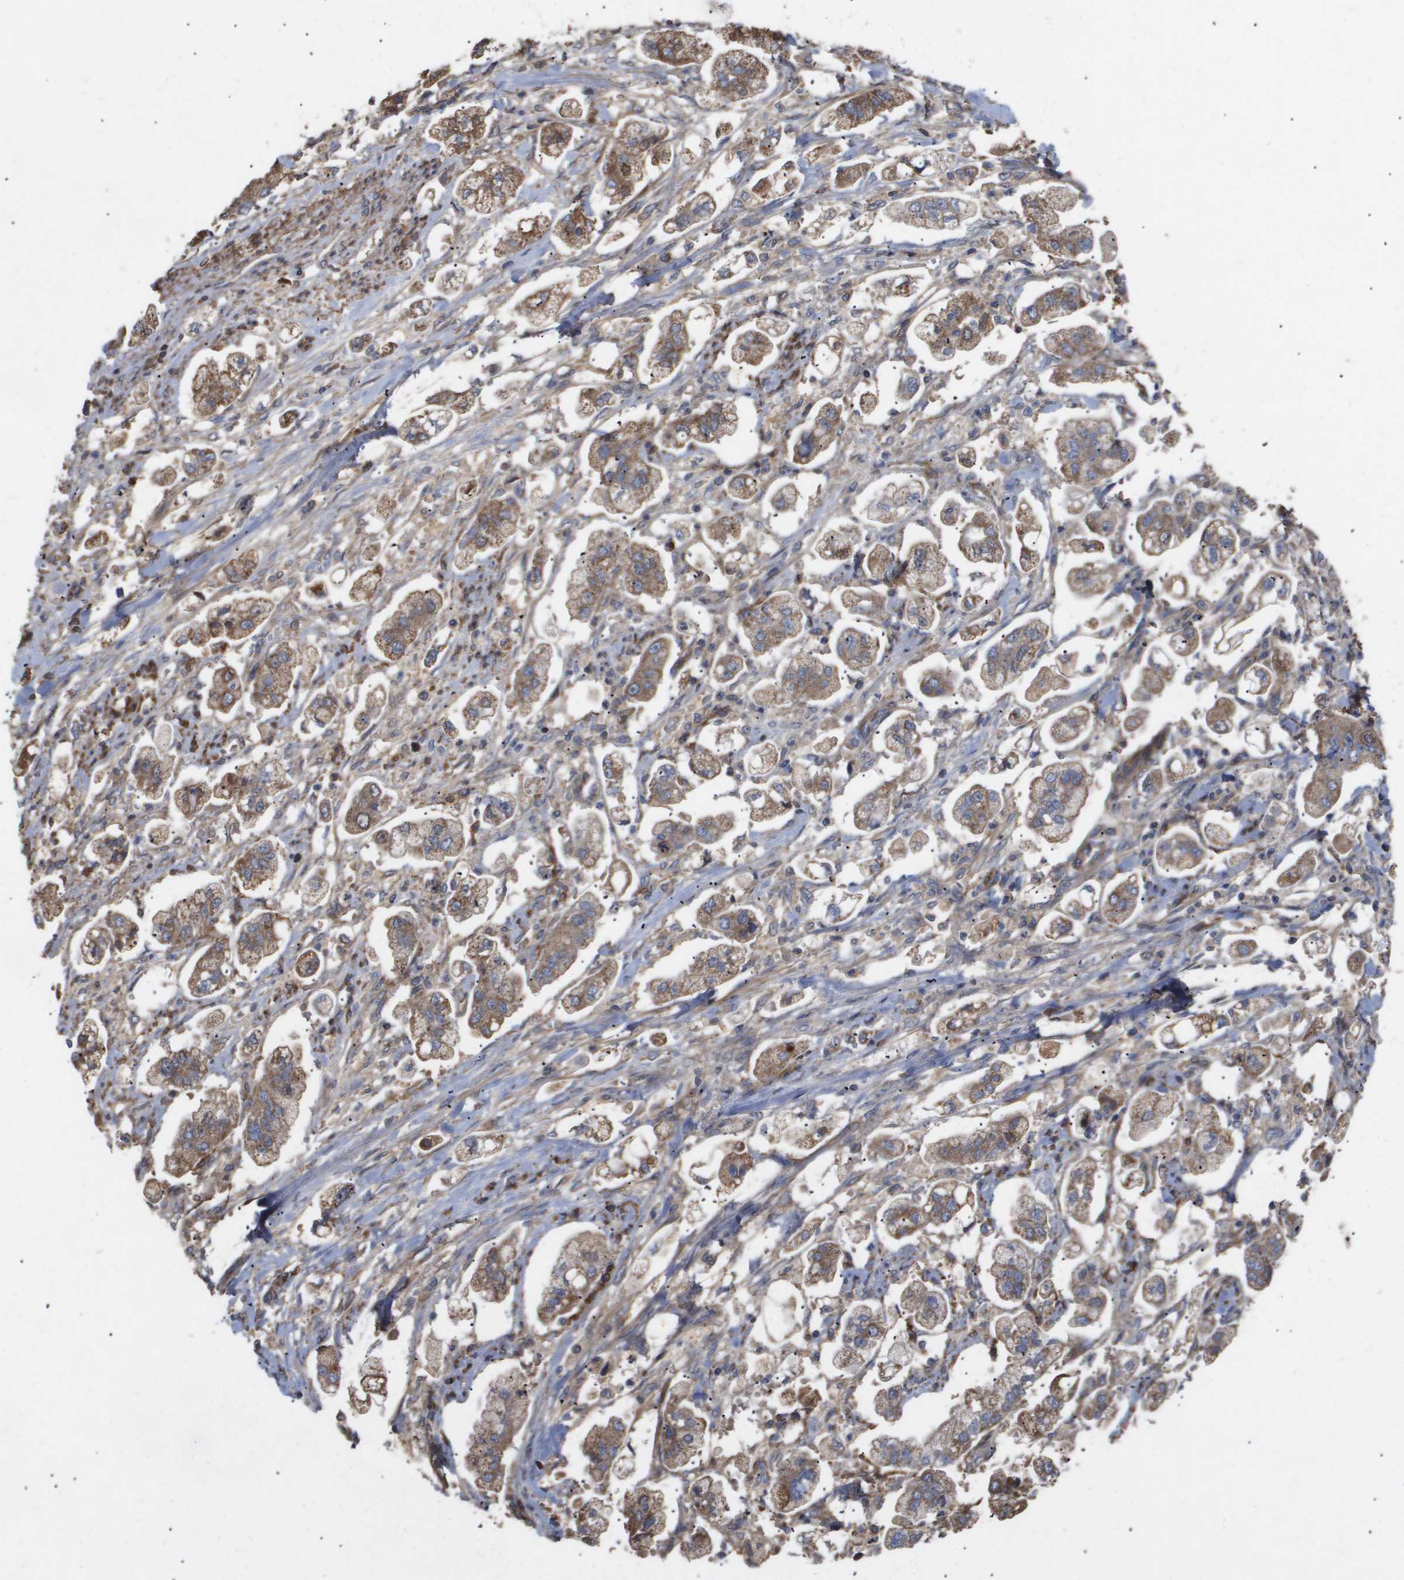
{"staining": {"intensity": "moderate", "quantity": ">75%", "location": "cytoplasmic/membranous"}, "tissue": "stomach cancer", "cell_type": "Tumor cells", "image_type": "cancer", "snomed": [{"axis": "morphology", "description": "Adenocarcinoma, NOS"}, {"axis": "topography", "description": "Stomach"}], "caption": "Adenocarcinoma (stomach) was stained to show a protein in brown. There is medium levels of moderate cytoplasmic/membranous positivity in approximately >75% of tumor cells.", "gene": "TNS1", "patient": {"sex": "male", "age": 62}}